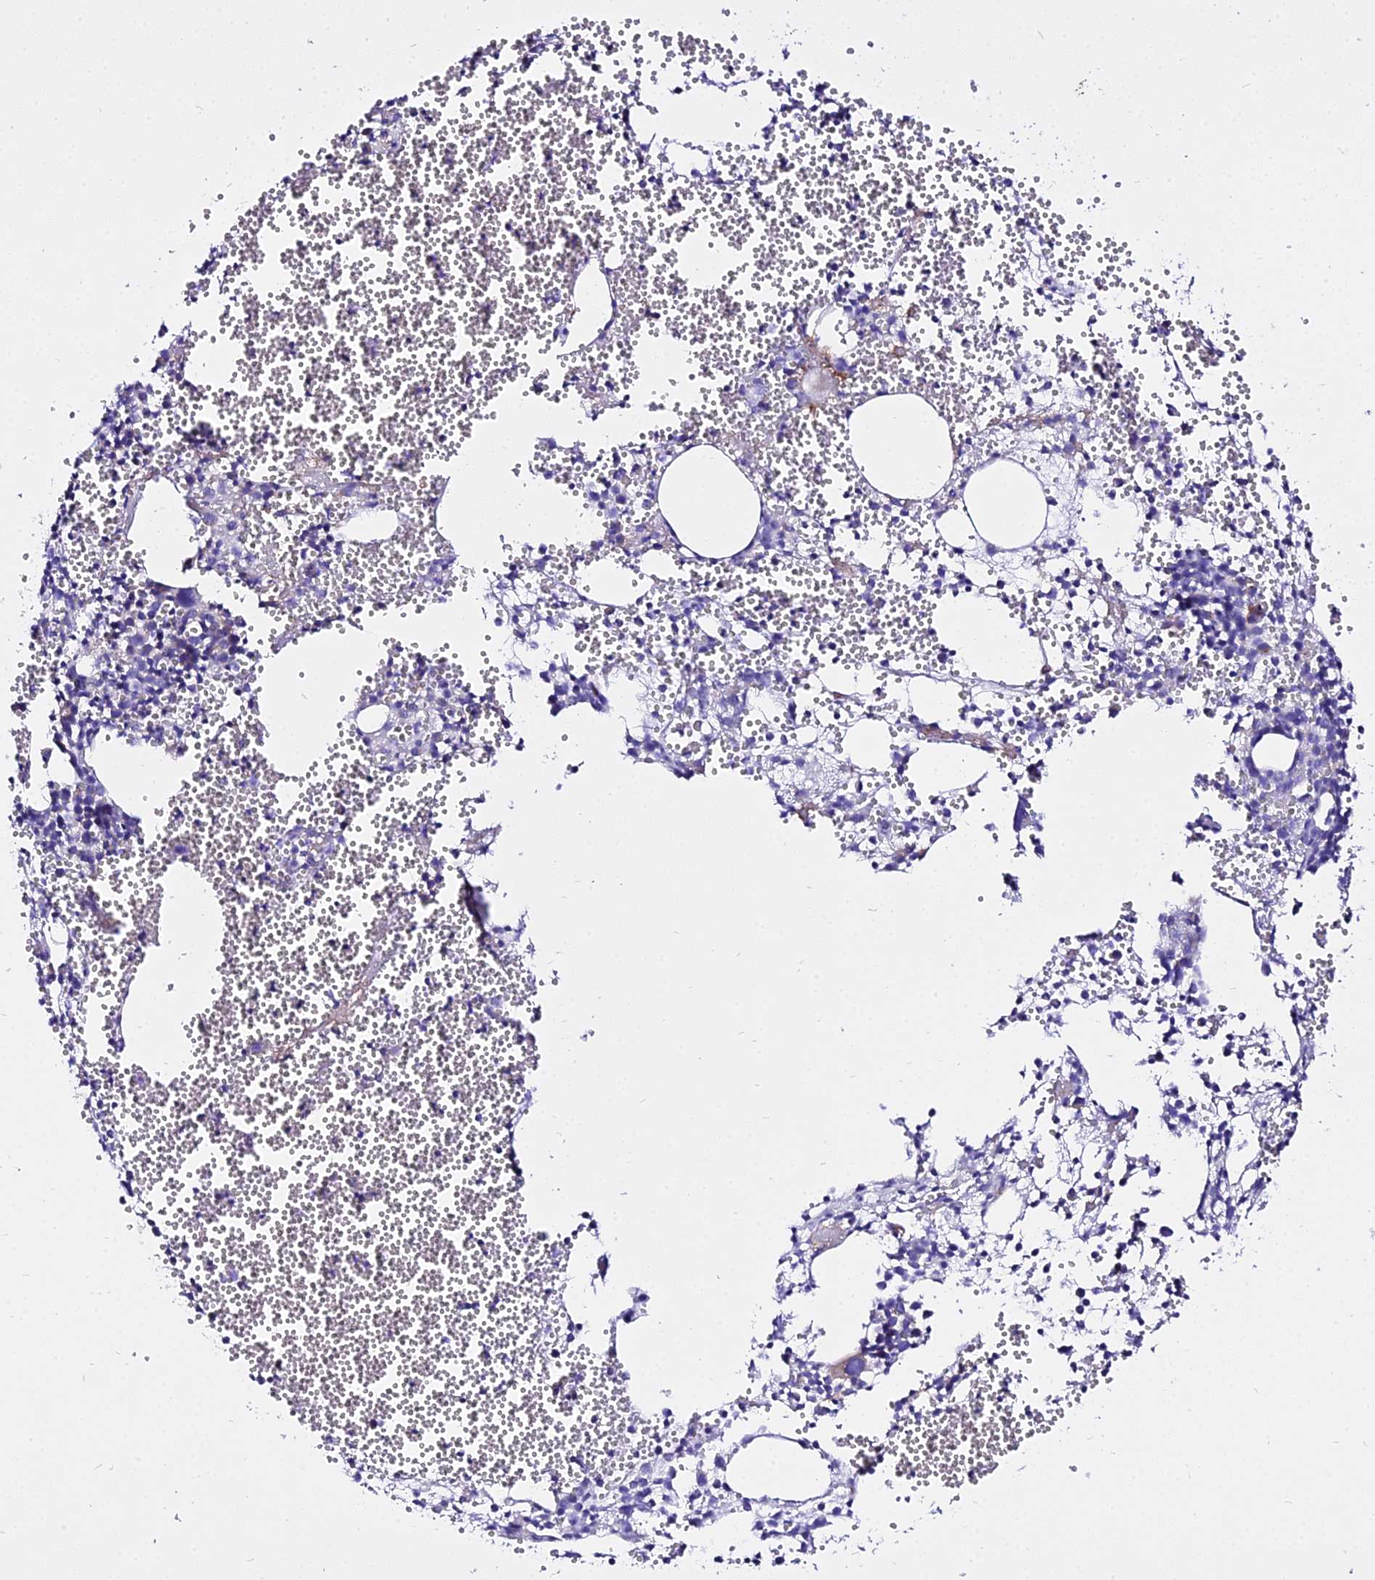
{"staining": {"intensity": "moderate", "quantity": "<25%", "location": "cytoplasmic/membranous"}, "tissue": "bone marrow", "cell_type": "Hematopoietic cells", "image_type": "normal", "snomed": [{"axis": "morphology", "description": "Normal tissue, NOS"}, {"axis": "topography", "description": "Bone marrow"}], "caption": "A high-resolution photomicrograph shows immunohistochemistry staining of unremarkable bone marrow, which displays moderate cytoplasmic/membranous positivity in approximately <25% of hematopoietic cells. The staining is performed using DAB brown chromogen to label protein expression. The nuclei are counter-stained blue using hematoxylin.", "gene": "TUBA1A", "patient": {"sex": "female", "age": 77}}